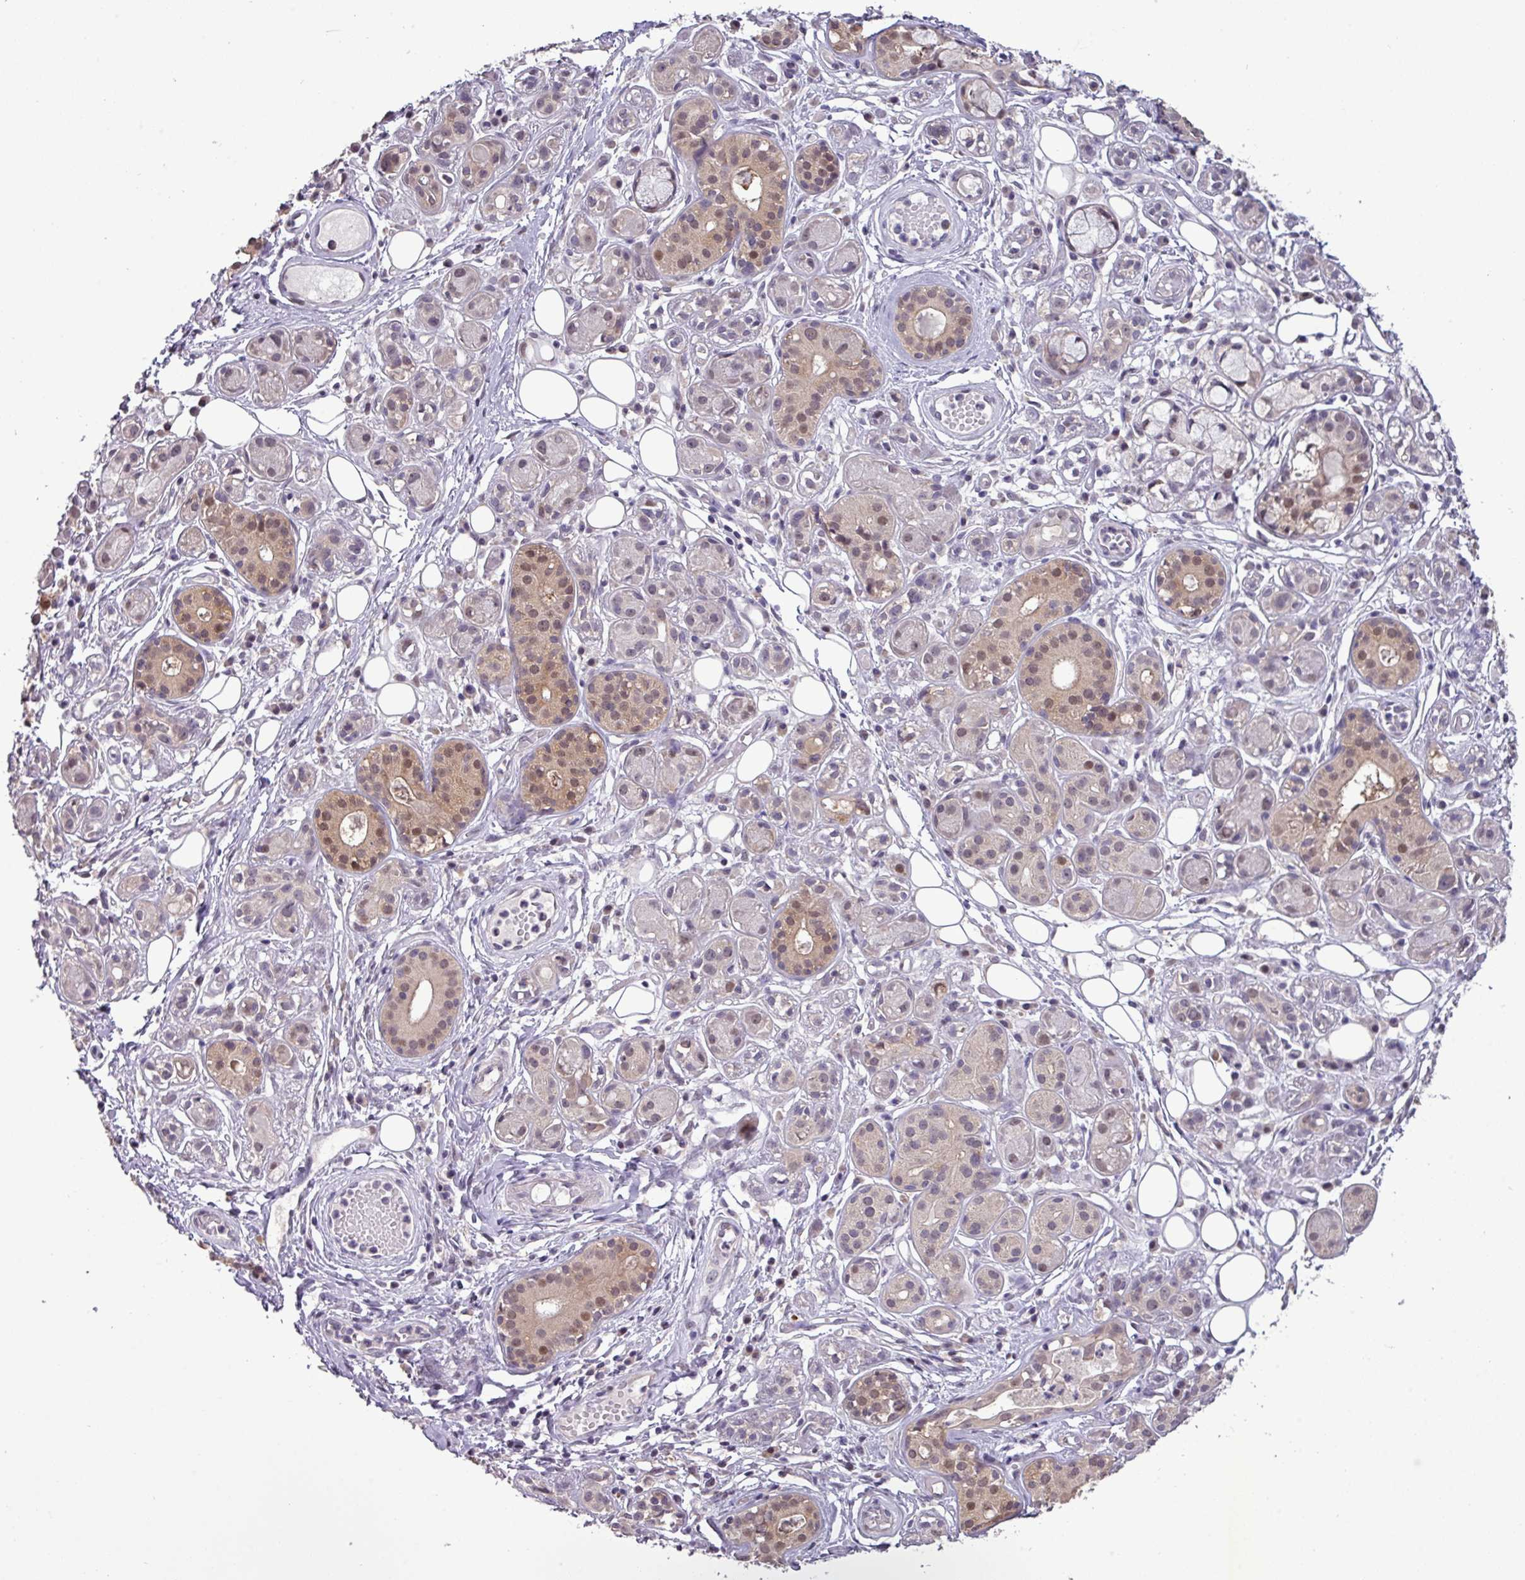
{"staining": {"intensity": "moderate", "quantity": "<25%", "location": "cytoplasmic/membranous,nuclear"}, "tissue": "salivary gland", "cell_type": "Glandular cells", "image_type": "normal", "snomed": [{"axis": "morphology", "description": "Normal tissue, NOS"}, {"axis": "topography", "description": "Salivary gland"}], "caption": "Protein expression by immunohistochemistry shows moderate cytoplasmic/membranous,nuclear expression in about <25% of glandular cells in normal salivary gland.", "gene": "RIPPLY1", "patient": {"sex": "male", "age": 54}}